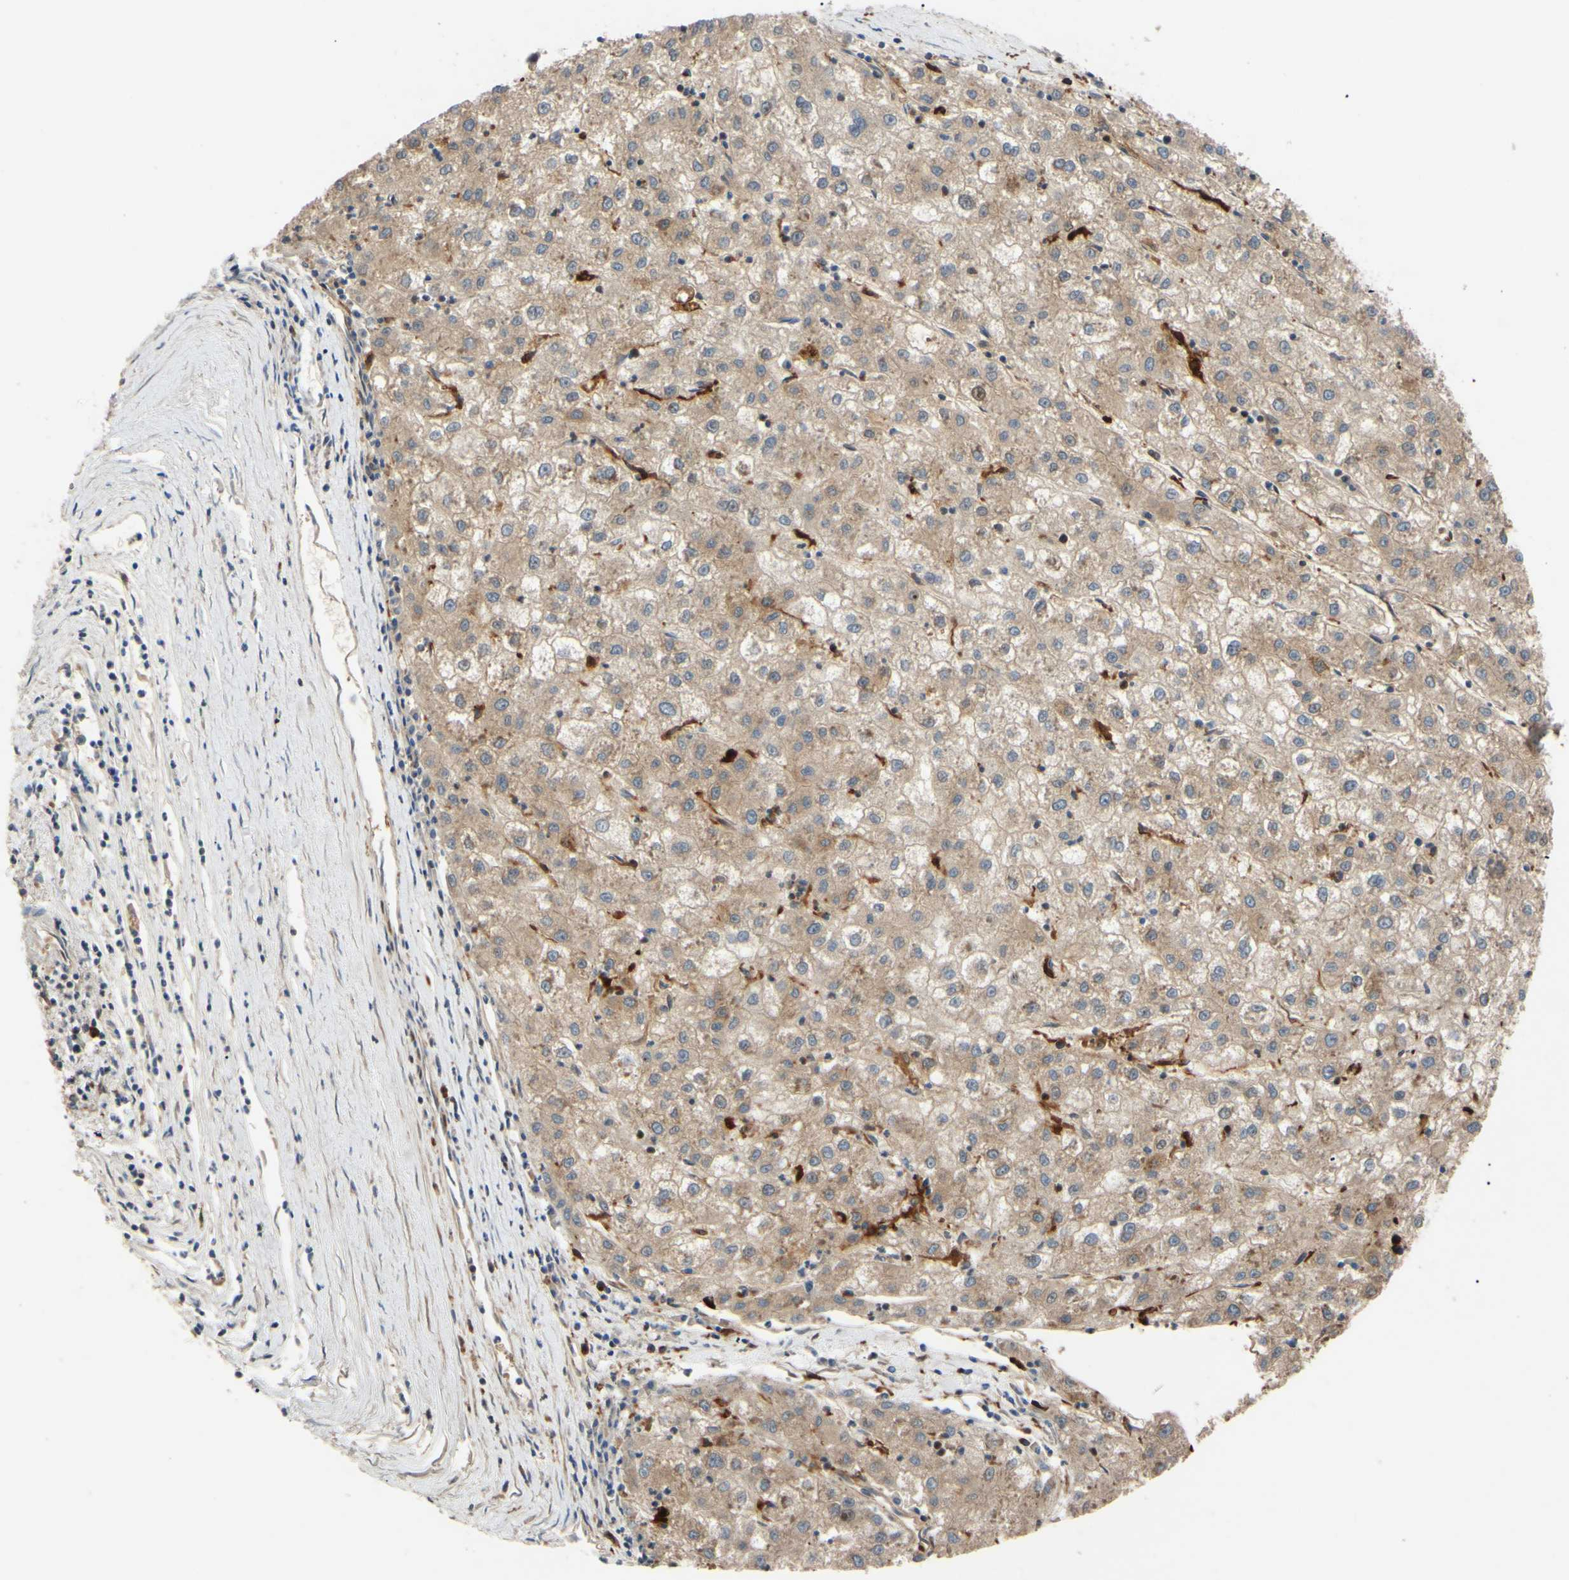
{"staining": {"intensity": "weak", "quantity": ">75%", "location": "cytoplasmic/membranous"}, "tissue": "liver cancer", "cell_type": "Tumor cells", "image_type": "cancer", "snomed": [{"axis": "morphology", "description": "Carcinoma, Hepatocellular, NOS"}, {"axis": "topography", "description": "Liver"}], "caption": "Immunohistochemical staining of hepatocellular carcinoma (liver) reveals low levels of weak cytoplasmic/membranous protein positivity in approximately >75% of tumor cells. (brown staining indicates protein expression, while blue staining denotes nuclei).", "gene": "SPTLC1", "patient": {"sex": "male", "age": 72}}